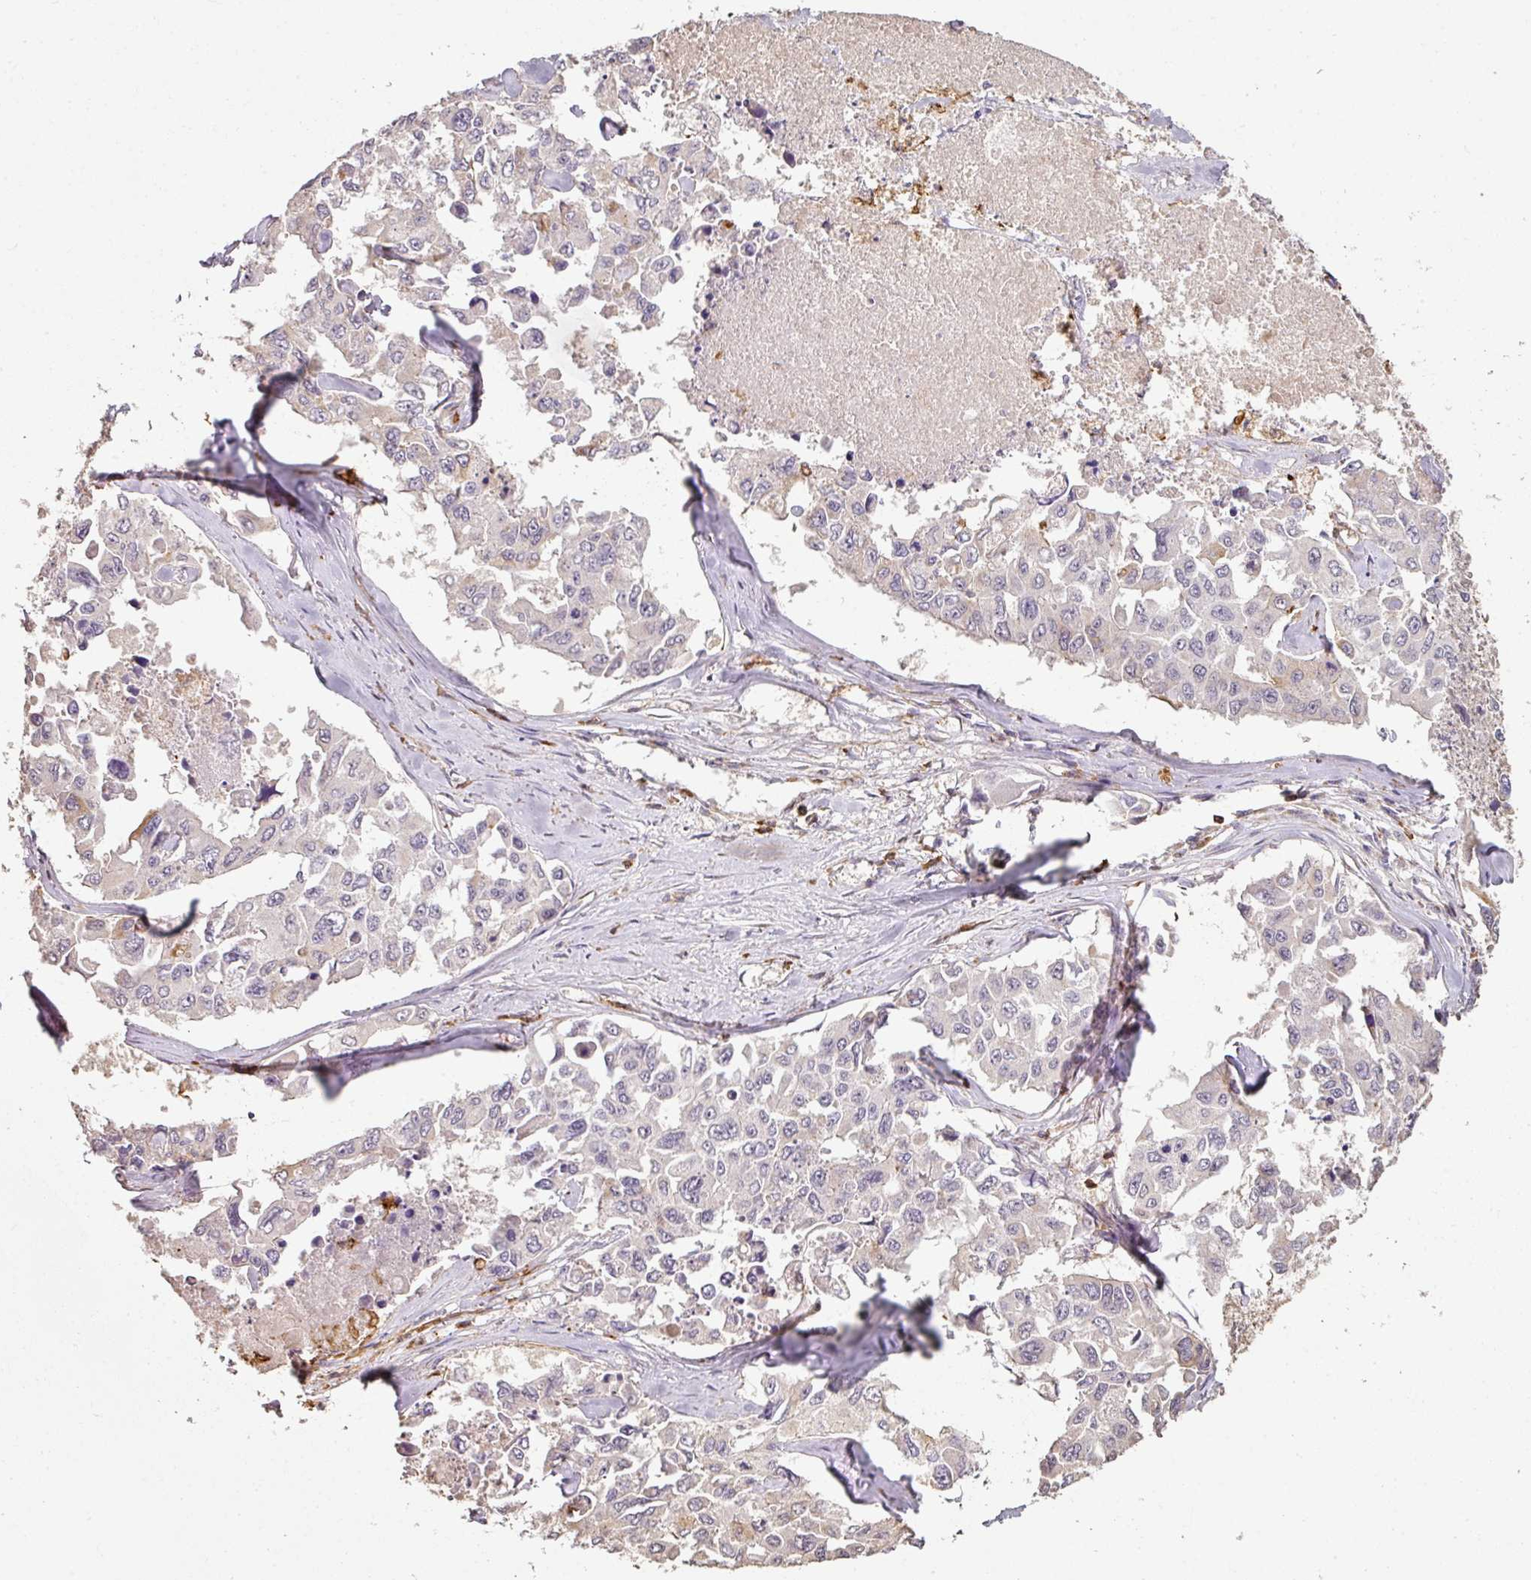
{"staining": {"intensity": "negative", "quantity": "none", "location": "none"}, "tissue": "lung cancer", "cell_type": "Tumor cells", "image_type": "cancer", "snomed": [{"axis": "morphology", "description": "Adenocarcinoma, NOS"}, {"axis": "topography", "description": "Lung"}], "caption": "IHC of lung adenocarcinoma demonstrates no staining in tumor cells.", "gene": "OLFML2B", "patient": {"sex": "male", "age": 64}}